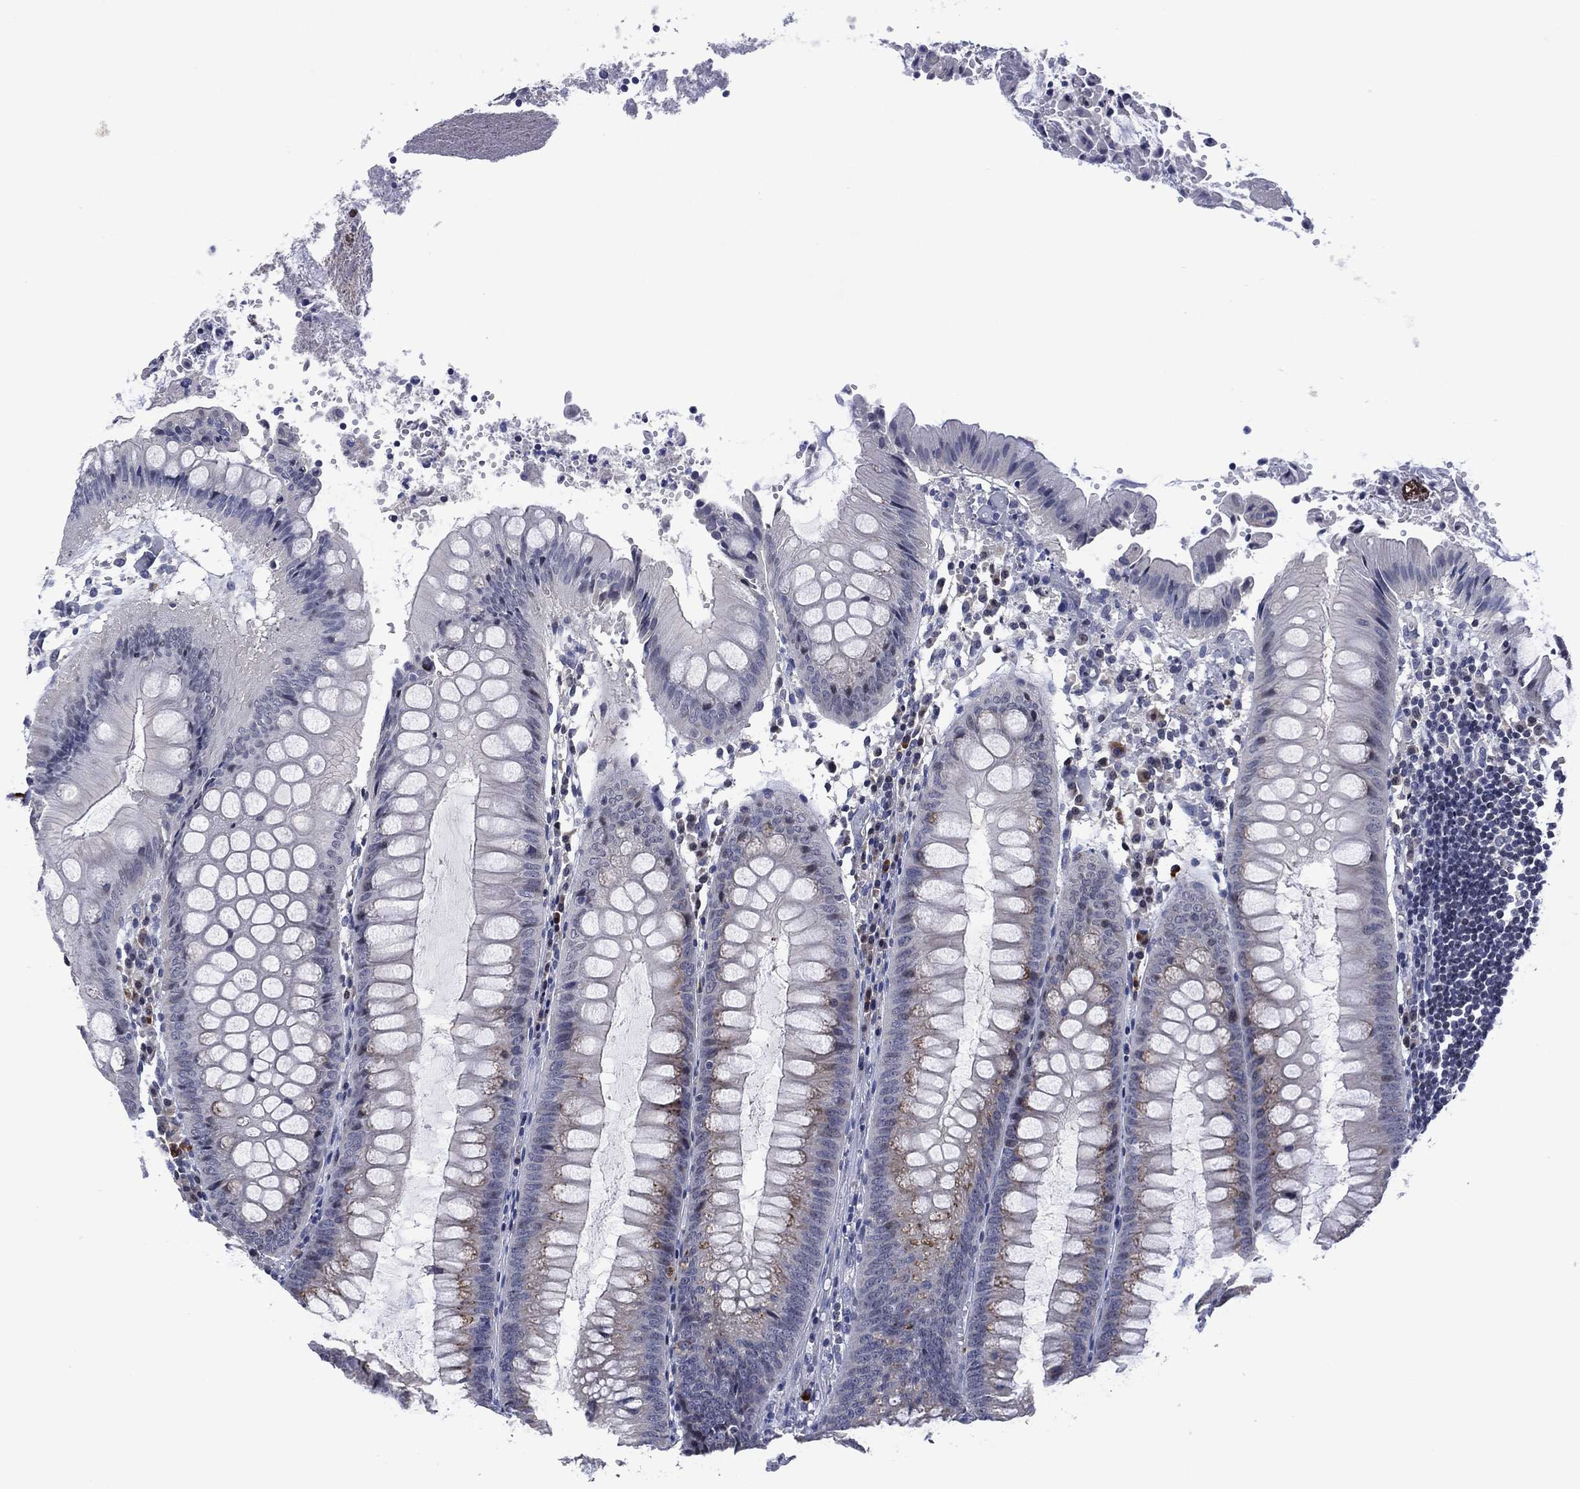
{"staining": {"intensity": "negative", "quantity": "none", "location": "none"}, "tissue": "appendix", "cell_type": "Glandular cells", "image_type": "normal", "snomed": [{"axis": "morphology", "description": "Normal tissue, NOS"}, {"axis": "morphology", "description": "Inflammation, NOS"}, {"axis": "topography", "description": "Appendix"}], "caption": "Immunohistochemistry (IHC) histopathology image of unremarkable appendix stained for a protein (brown), which exhibits no expression in glandular cells.", "gene": "USP26", "patient": {"sex": "male", "age": 16}}